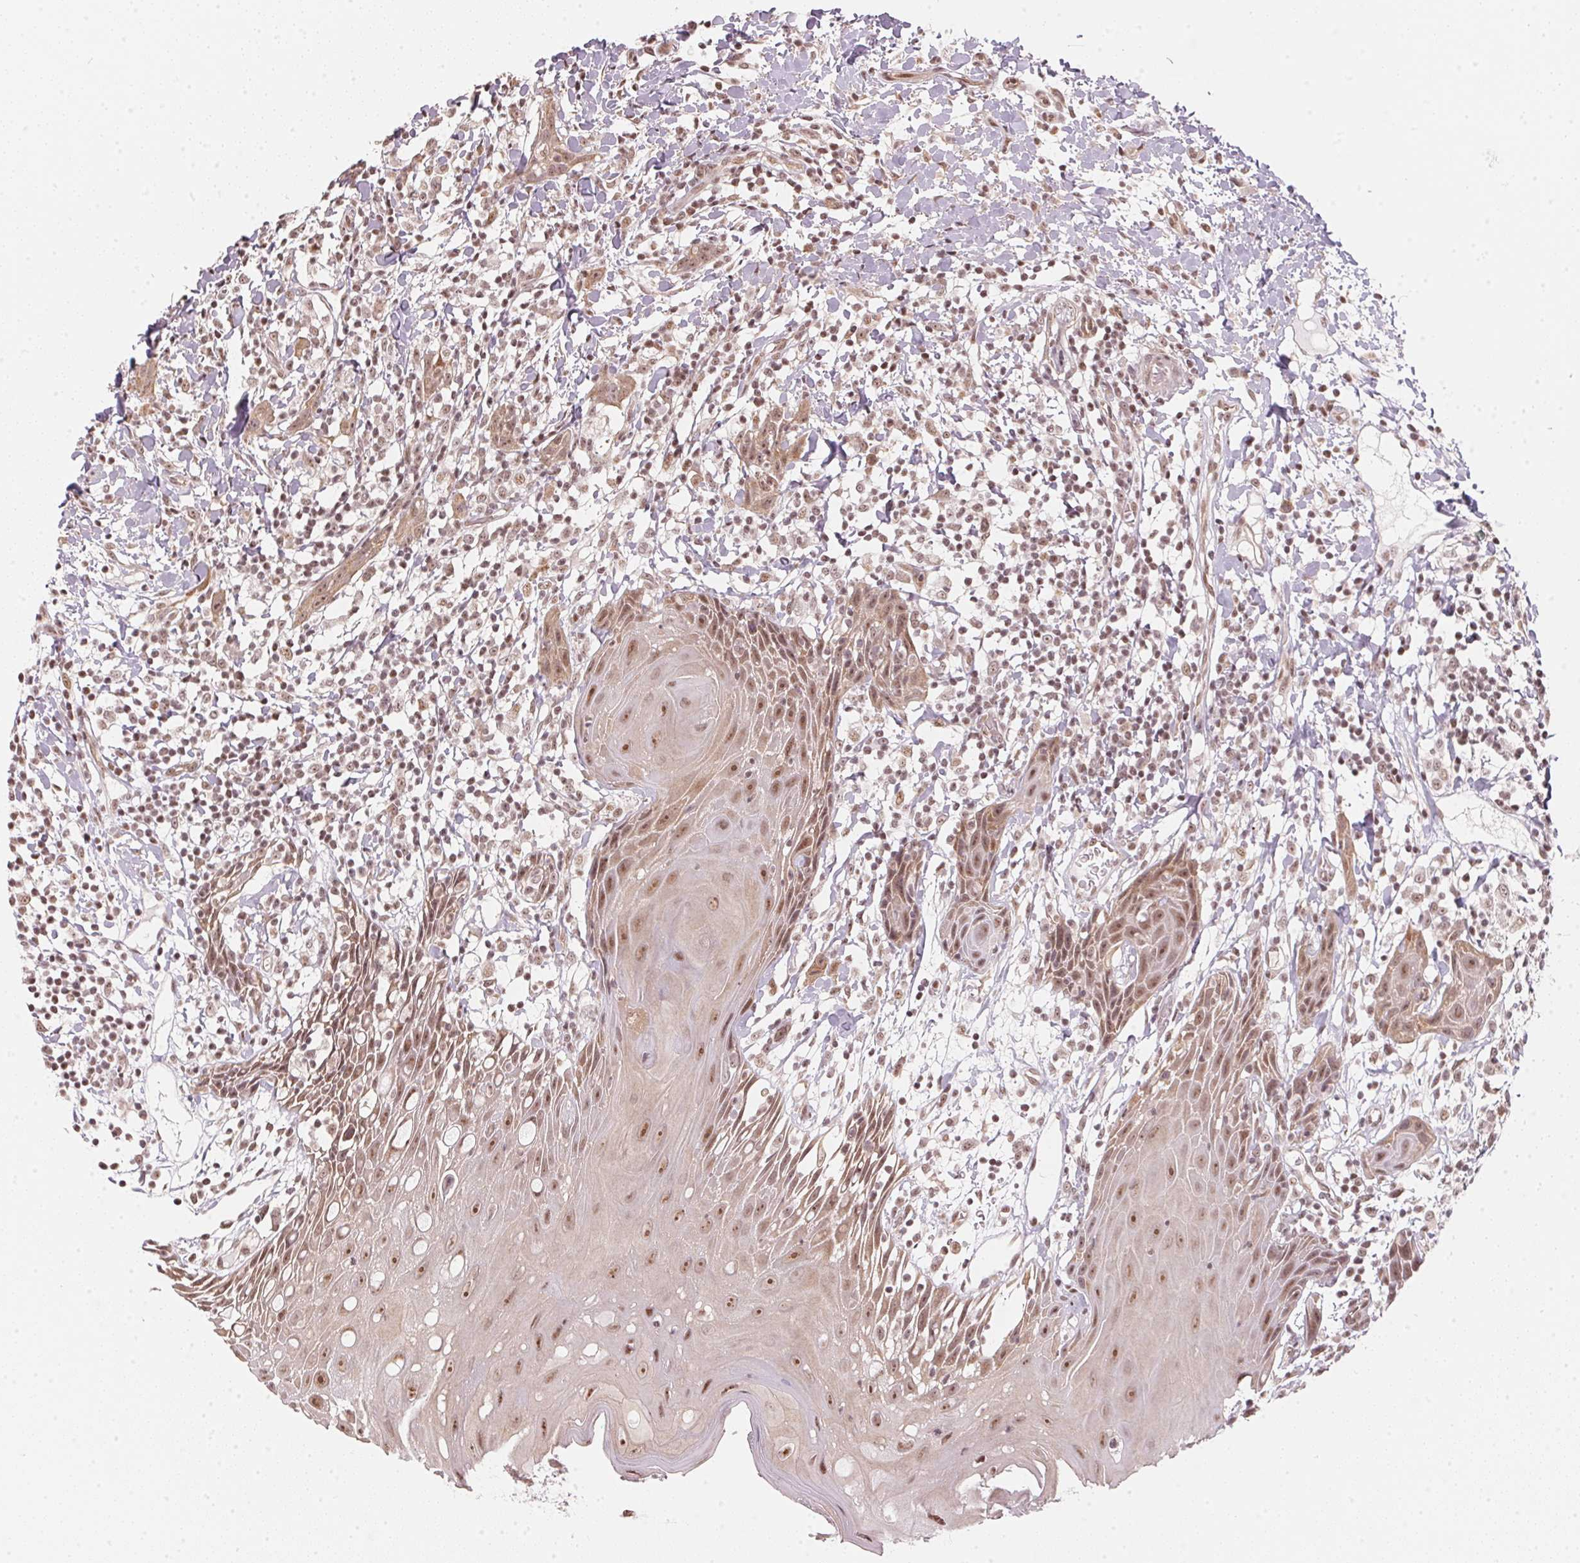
{"staining": {"intensity": "moderate", "quantity": ">75%", "location": "nuclear"}, "tissue": "head and neck cancer", "cell_type": "Tumor cells", "image_type": "cancer", "snomed": [{"axis": "morphology", "description": "Squamous cell carcinoma, NOS"}, {"axis": "topography", "description": "Oral tissue"}, {"axis": "topography", "description": "Head-Neck"}], "caption": "A histopathology image of human head and neck cancer (squamous cell carcinoma) stained for a protein displays moderate nuclear brown staining in tumor cells.", "gene": "KAT6A", "patient": {"sex": "male", "age": 49}}